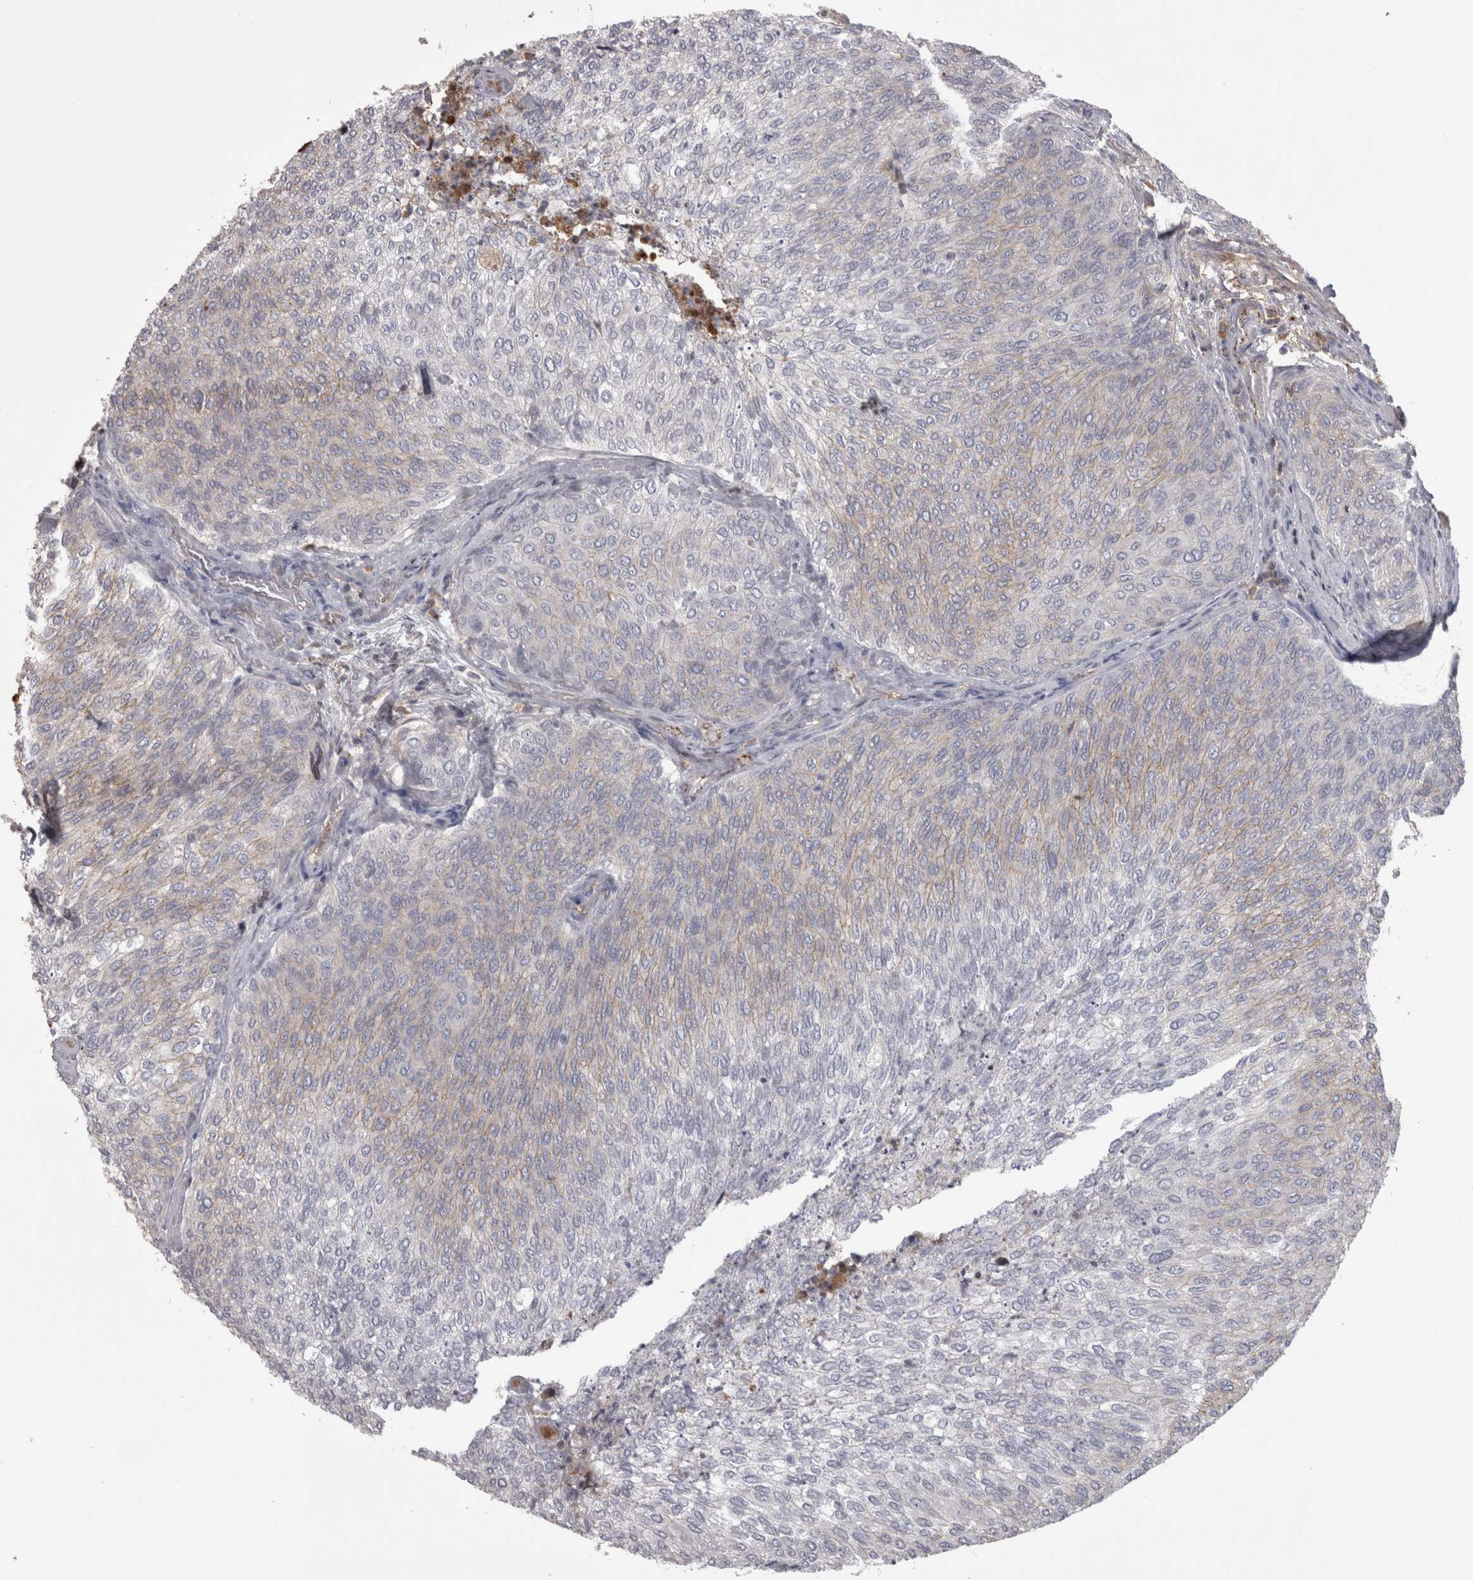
{"staining": {"intensity": "weak", "quantity": "<25%", "location": "cytoplasmic/membranous"}, "tissue": "urothelial cancer", "cell_type": "Tumor cells", "image_type": "cancer", "snomed": [{"axis": "morphology", "description": "Urothelial carcinoma, Low grade"}, {"axis": "topography", "description": "Urinary bladder"}], "caption": "Histopathology image shows no protein expression in tumor cells of low-grade urothelial carcinoma tissue.", "gene": "SAA4", "patient": {"sex": "female", "age": 79}}